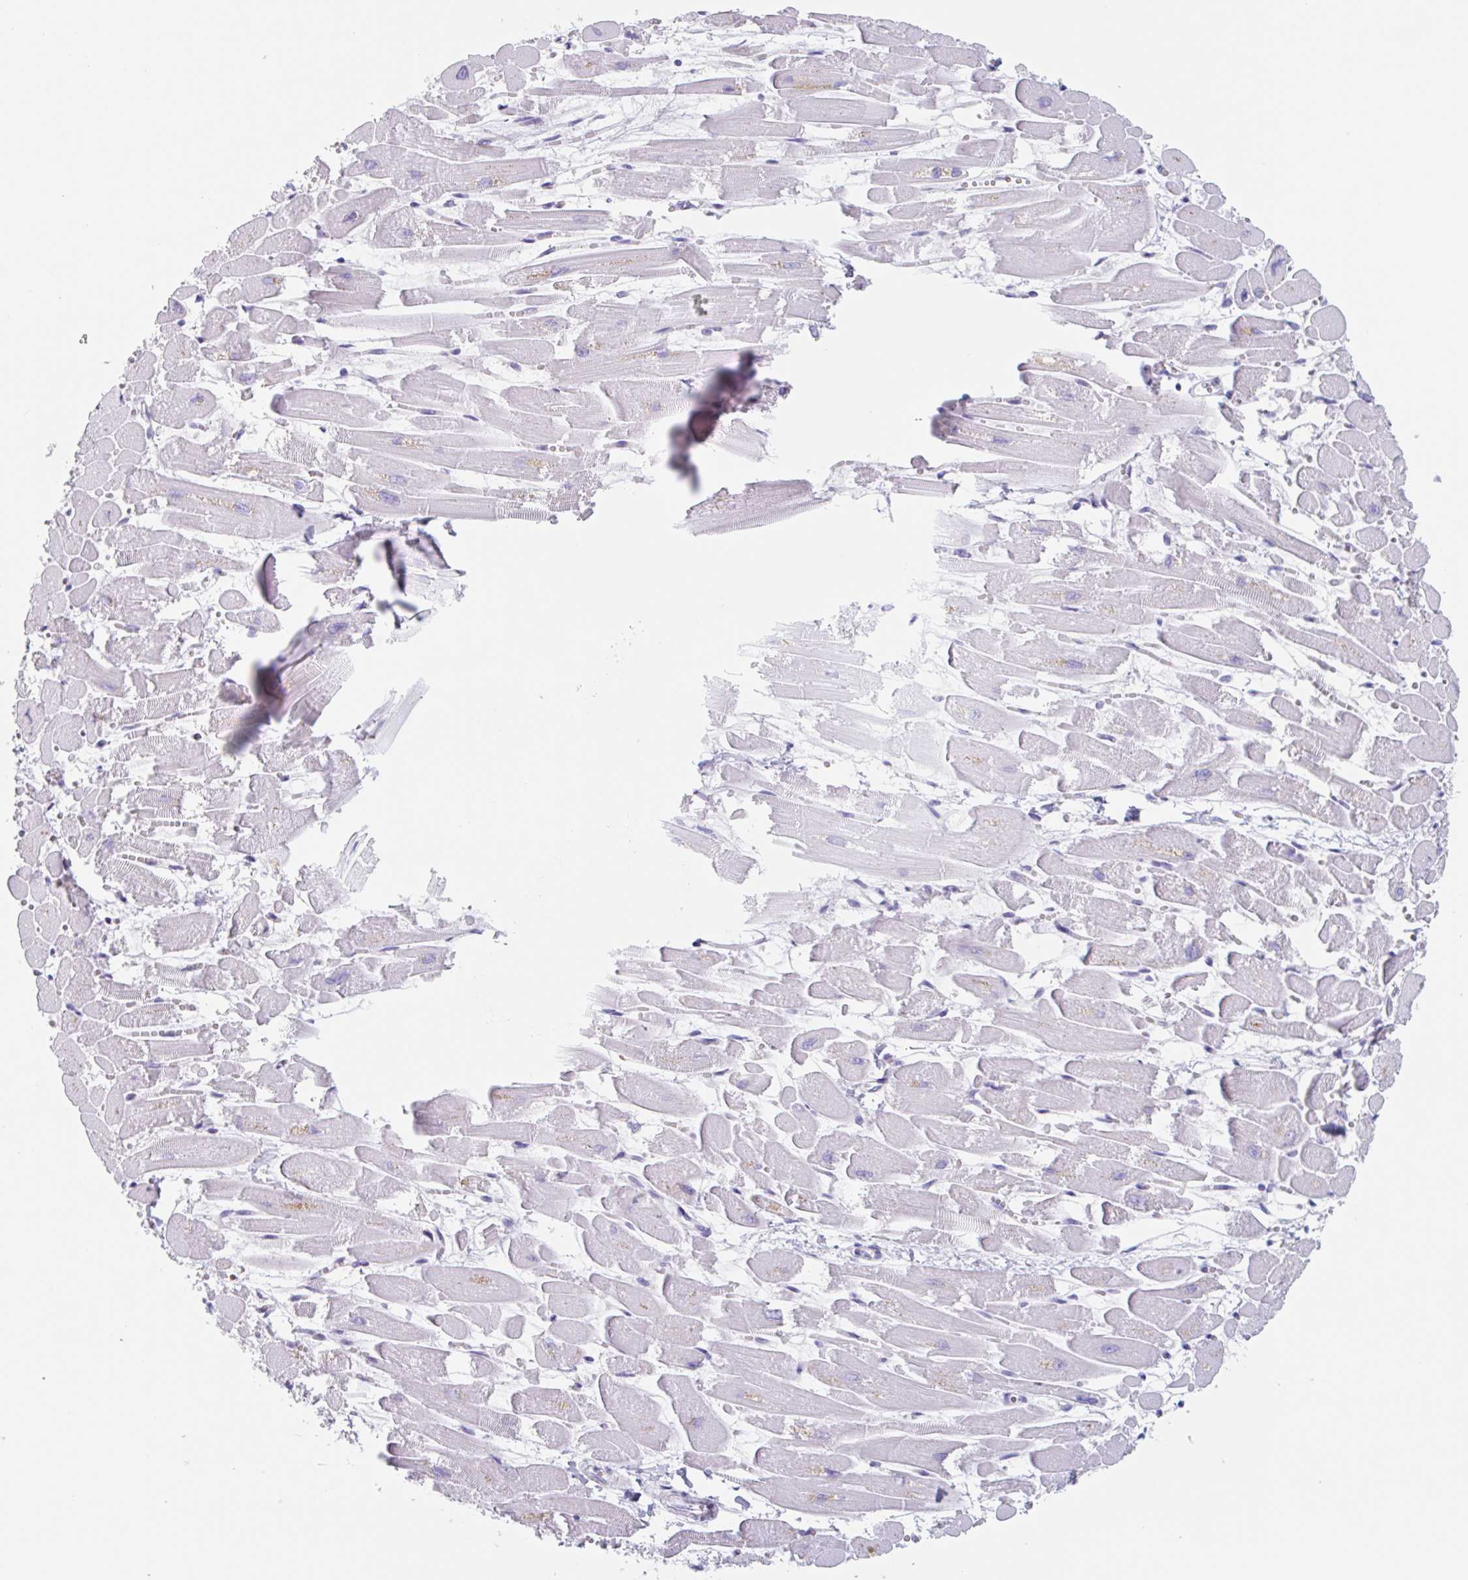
{"staining": {"intensity": "negative", "quantity": "none", "location": "none"}, "tissue": "heart muscle", "cell_type": "Cardiomyocytes", "image_type": "normal", "snomed": [{"axis": "morphology", "description": "Normal tissue, NOS"}, {"axis": "topography", "description": "Heart"}], "caption": "IHC of normal human heart muscle shows no staining in cardiomyocytes.", "gene": "EMC4", "patient": {"sex": "female", "age": 52}}